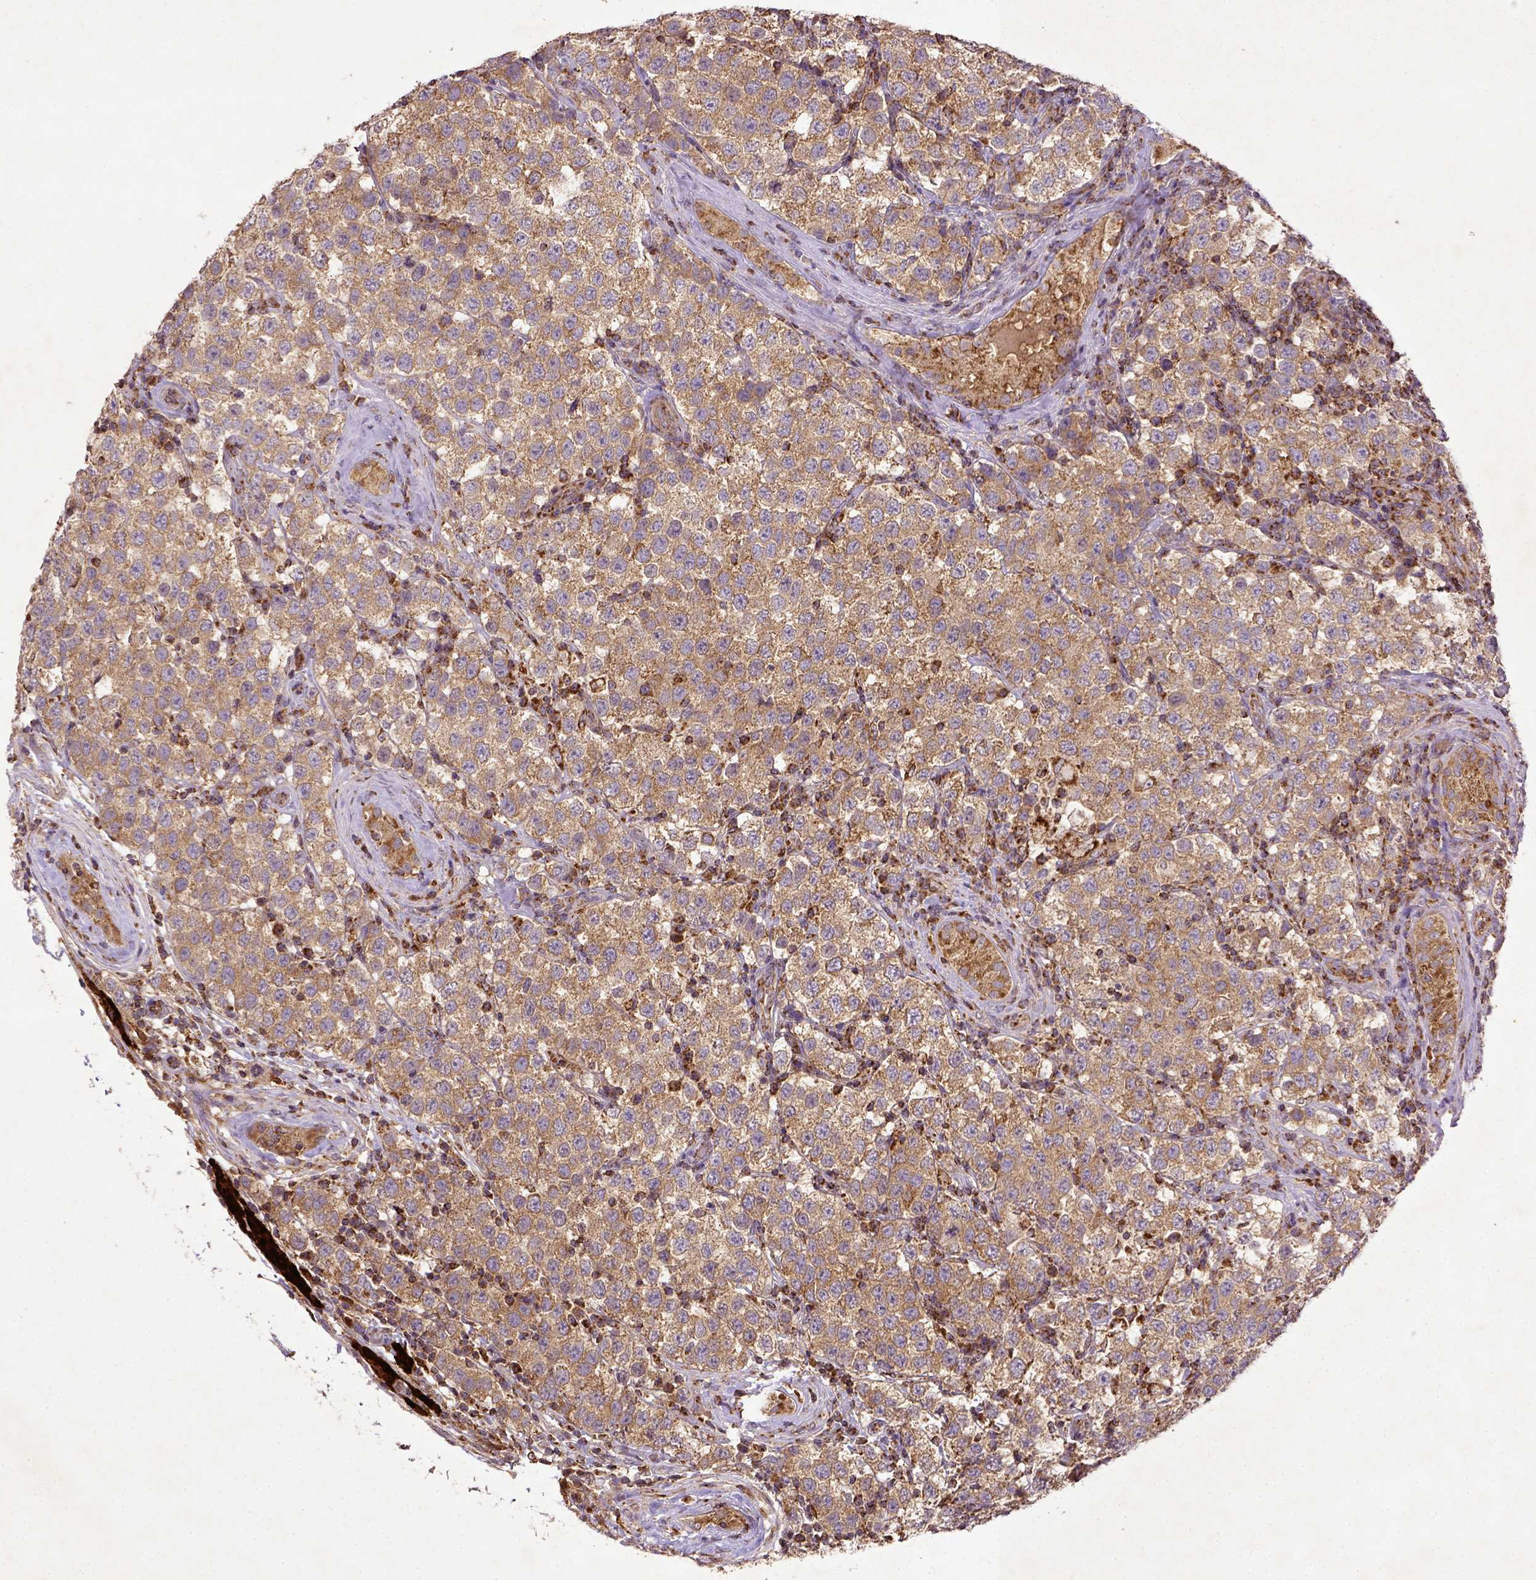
{"staining": {"intensity": "moderate", "quantity": ">75%", "location": "cytoplasmic/membranous"}, "tissue": "testis cancer", "cell_type": "Tumor cells", "image_type": "cancer", "snomed": [{"axis": "morphology", "description": "Seminoma, NOS"}, {"axis": "topography", "description": "Testis"}], "caption": "The photomicrograph displays immunohistochemical staining of testis cancer (seminoma). There is moderate cytoplasmic/membranous staining is seen in about >75% of tumor cells.", "gene": "MT-CO1", "patient": {"sex": "male", "age": 34}}